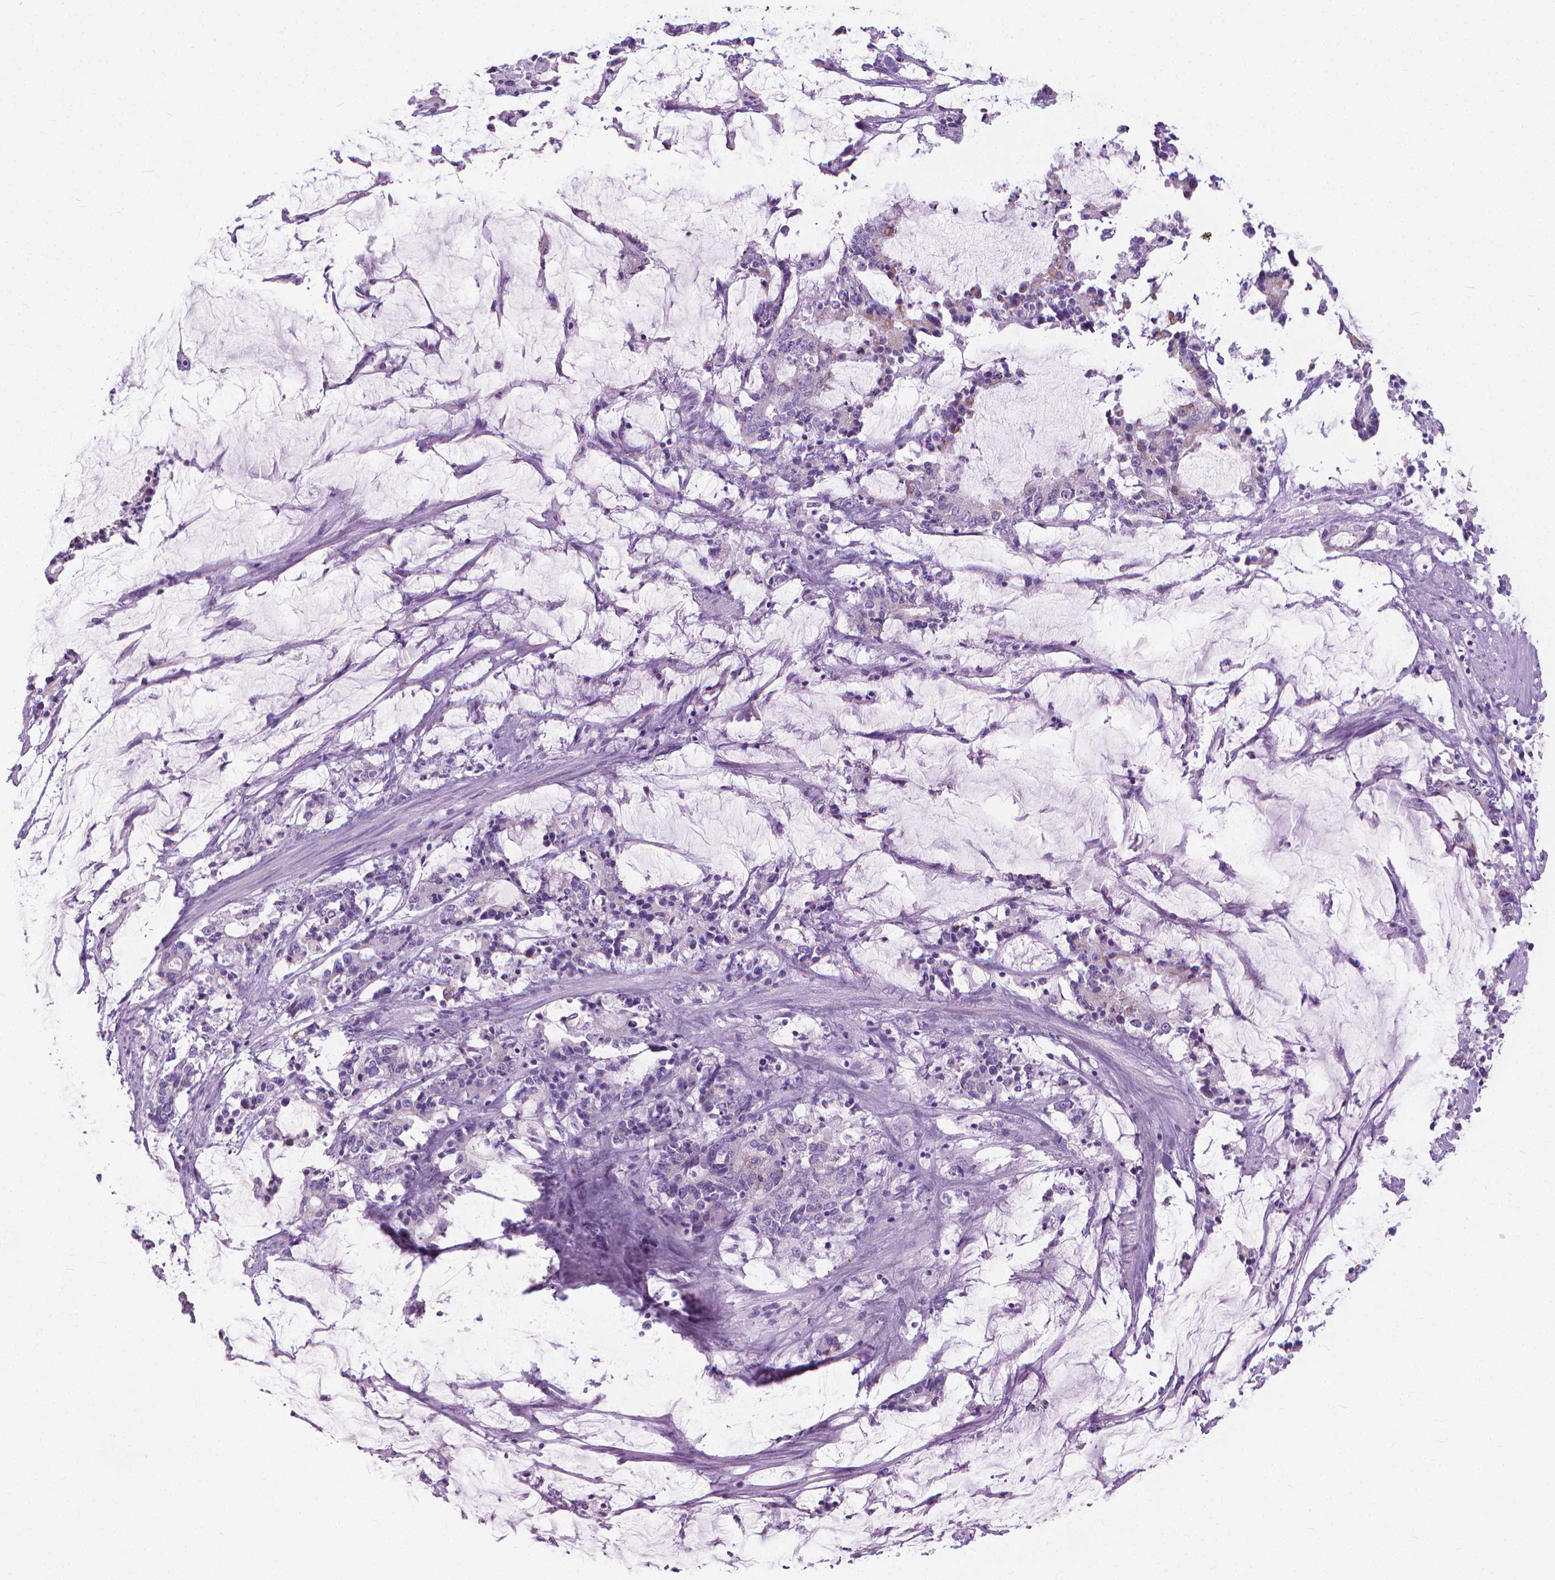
{"staining": {"intensity": "weak", "quantity": "<25%", "location": "cytoplasmic/membranous"}, "tissue": "stomach cancer", "cell_type": "Tumor cells", "image_type": "cancer", "snomed": [{"axis": "morphology", "description": "Adenocarcinoma, NOS"}, {"axis": "topography", "description": "Stomach, upper"}], "caption": "IHC photomicrograph of neoplastic tissue: adenocarcinoma (stomach) stained with DAB (3,3'-diaminobenzidine) reveals no significant protein staining in tumor cells.", "gene": "HTR2B", "patient": {"sex": "male", "age": 68}}